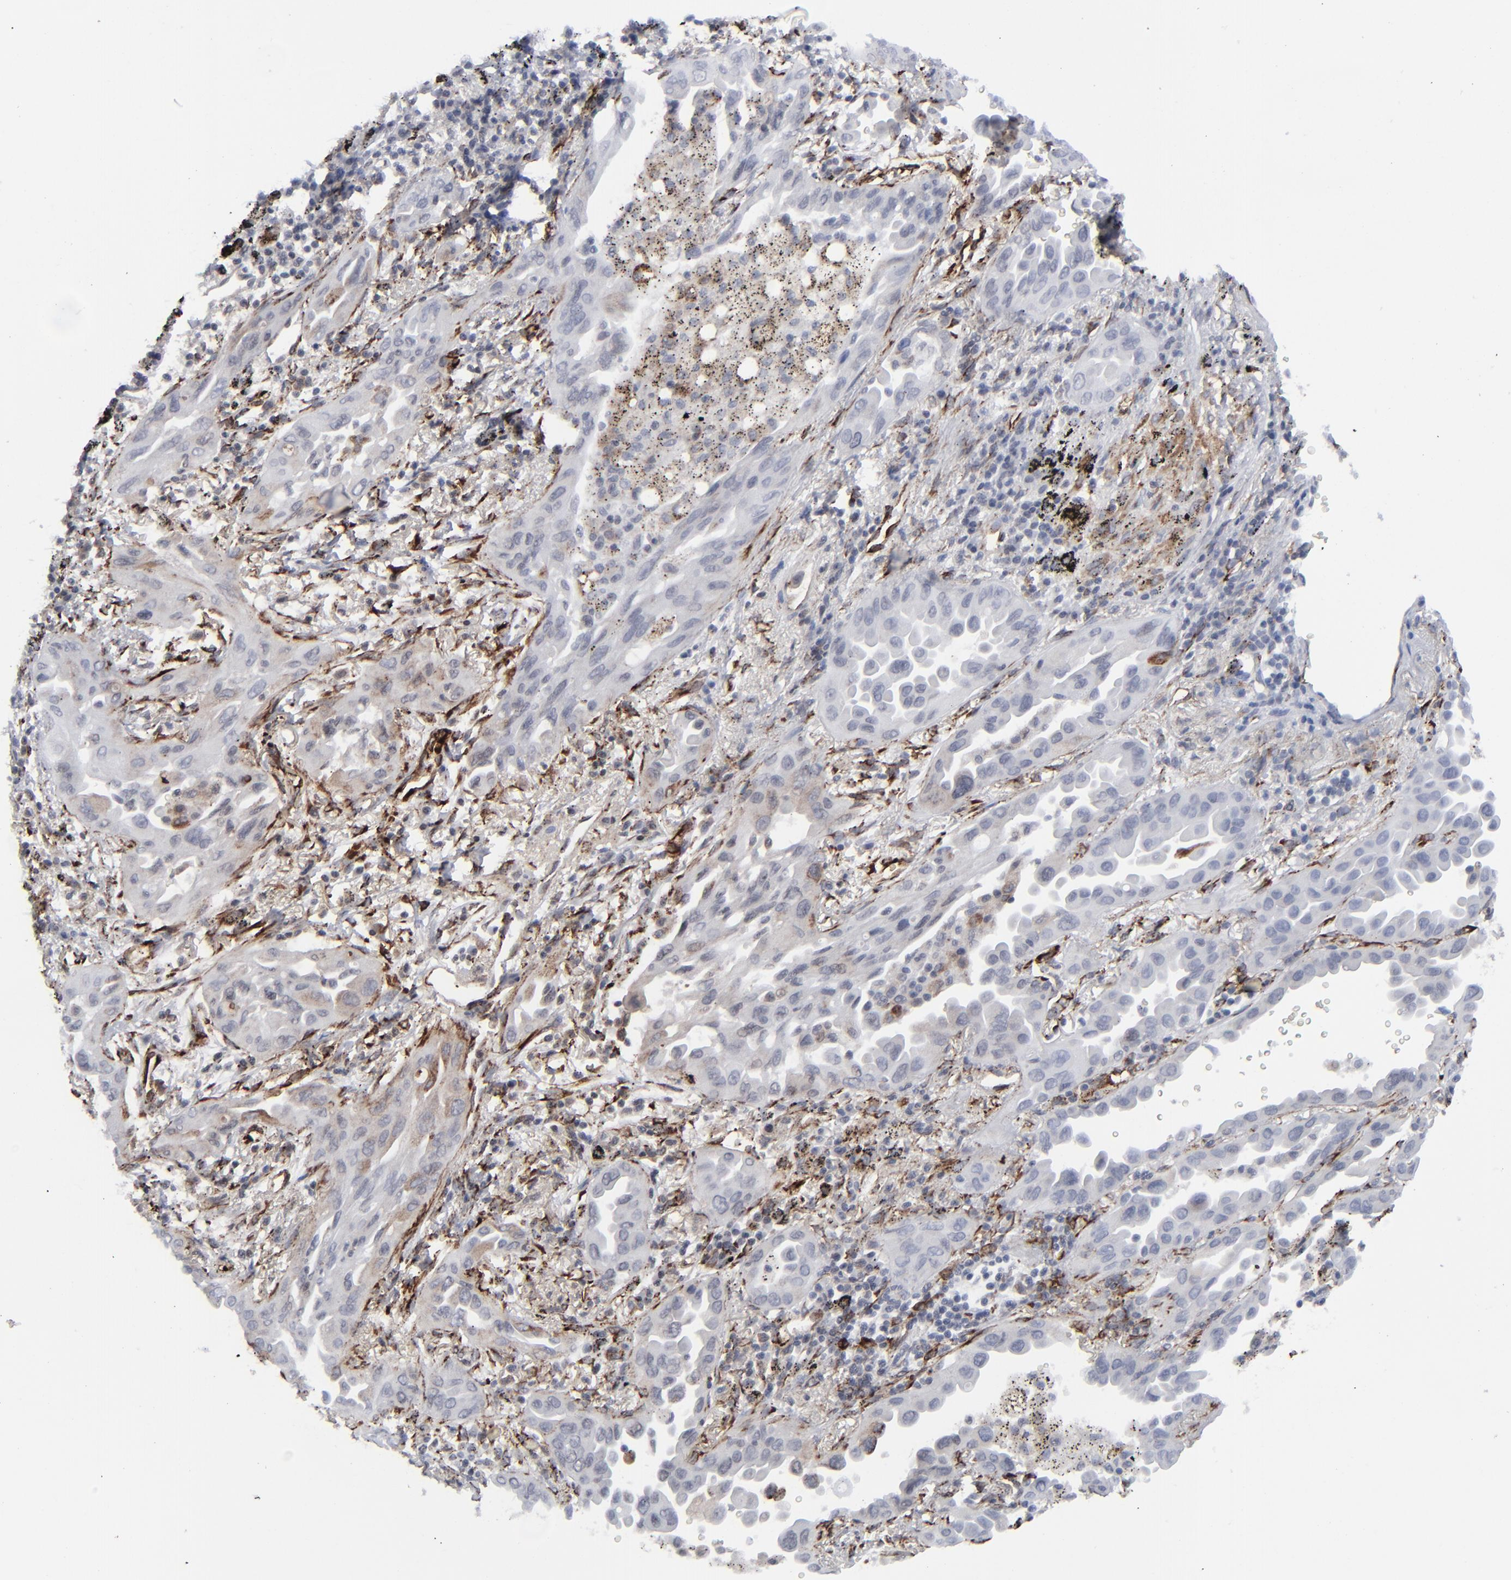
{"staining": {"intensity": "negative", "quantity": "none", "location": "none"}, "tissue": "lung cancer", "cell_type": "Tumor cells", "image_type": "cancer", "snomed": [{"axis": "morphology", "description": "Adenocarcinoma, NOS"}, {"axis": "topography", "description": "Lung"}], "caption": "An IHC micrograph of lung cancer (adenocarcinoma) is shown. There is no staining in tumor cells of lung cancer (adenocarcinoma).", "gene": "SPARC", "patient": {"sex": "male", "age": 68}}